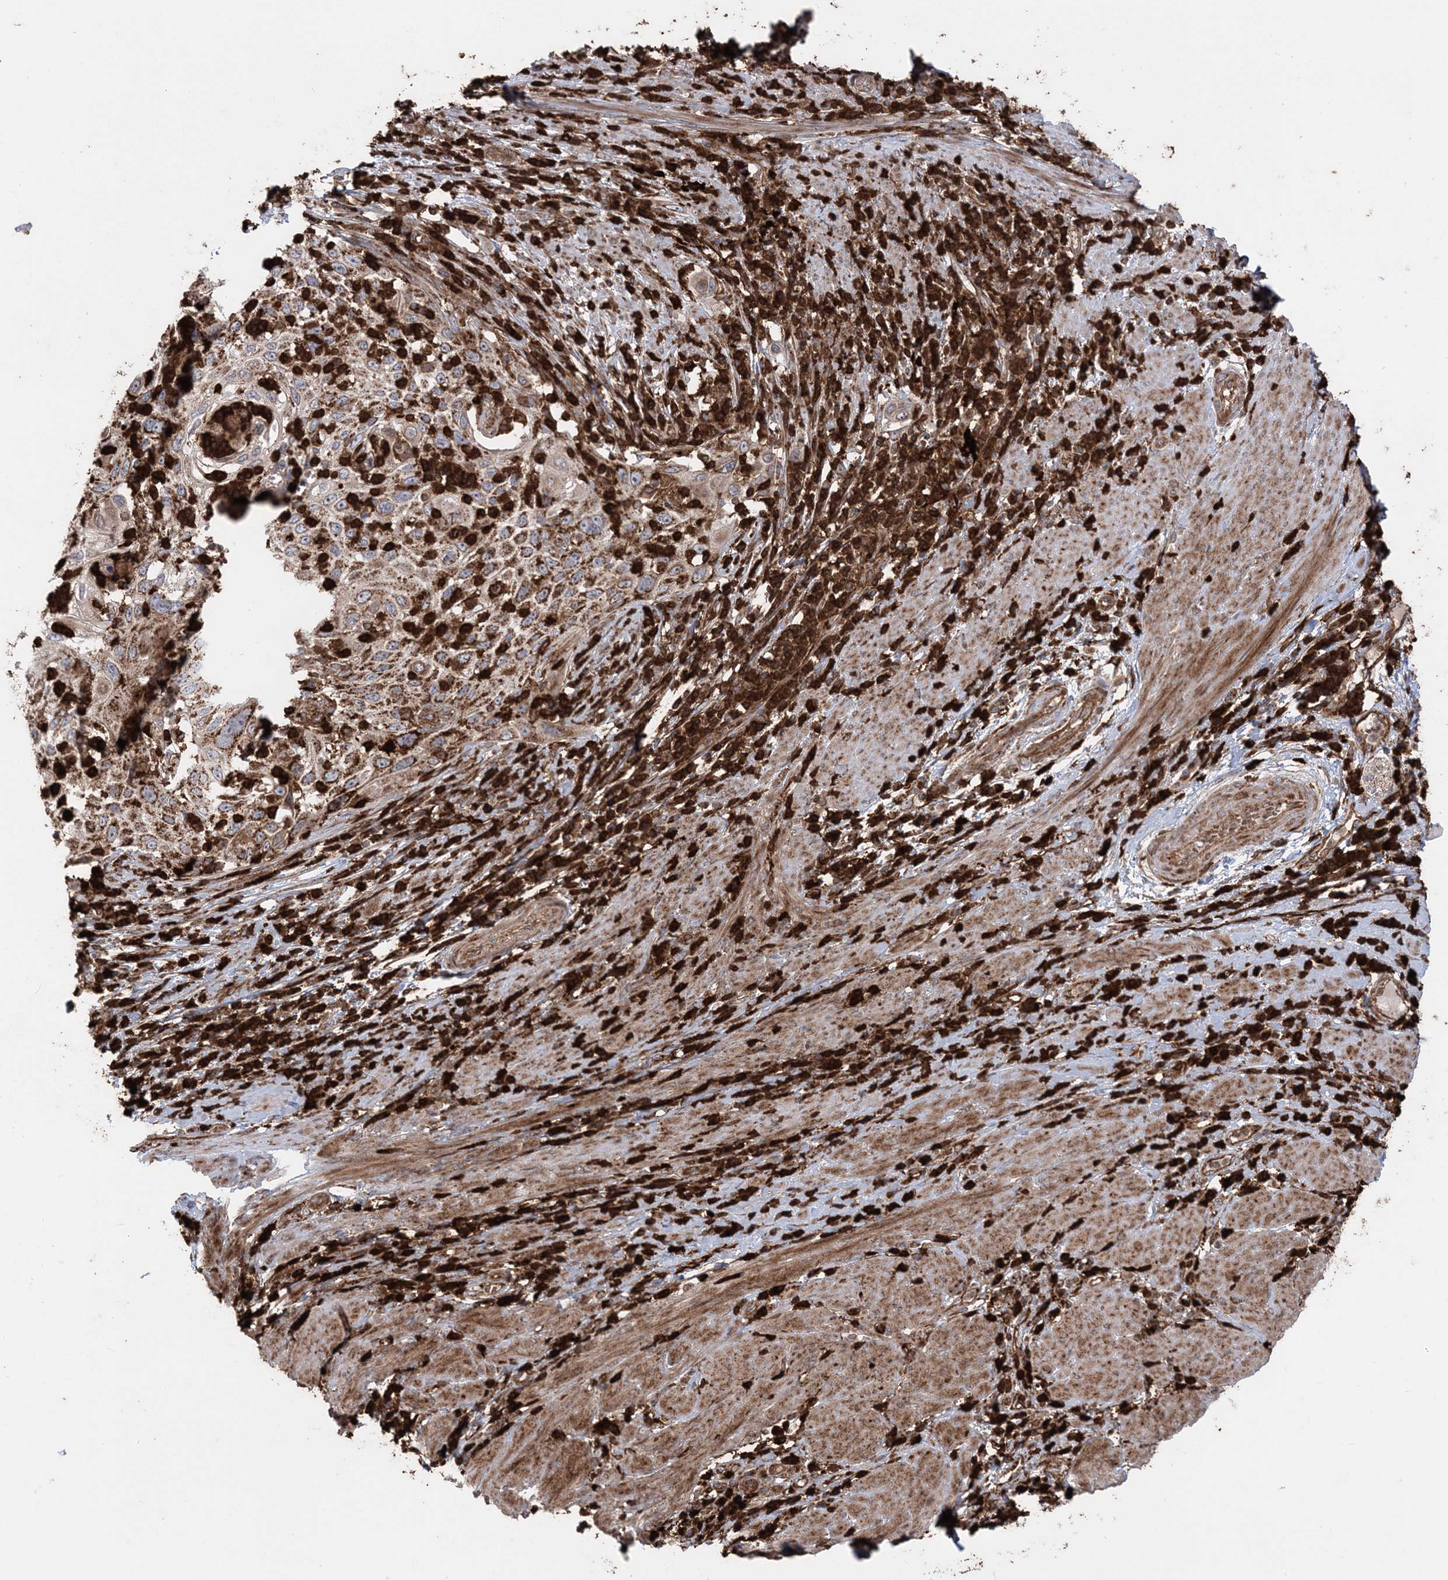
{"staining": {"intensity": "moderate", "quantity": ">75%", "location": "cytoplasmic/membranous"}, "tissue": "cervical cancer", "cell_type": "Tumor cells", "image_type": "cancer", "snomed": [{"axis": "morphology", "description": "Squamous cell carcinoma, NOS"}, {"axis": "topography", "description": "Cervix"}], "caption": "A histopathology image of squamous cell carcinoma (cervical) stained for a protein reveals moderate cytoplasmic/membranous brown staining in tumor cells.", "gene": "LRPPRC", "patient": {"sex": "female", "age": 70}}